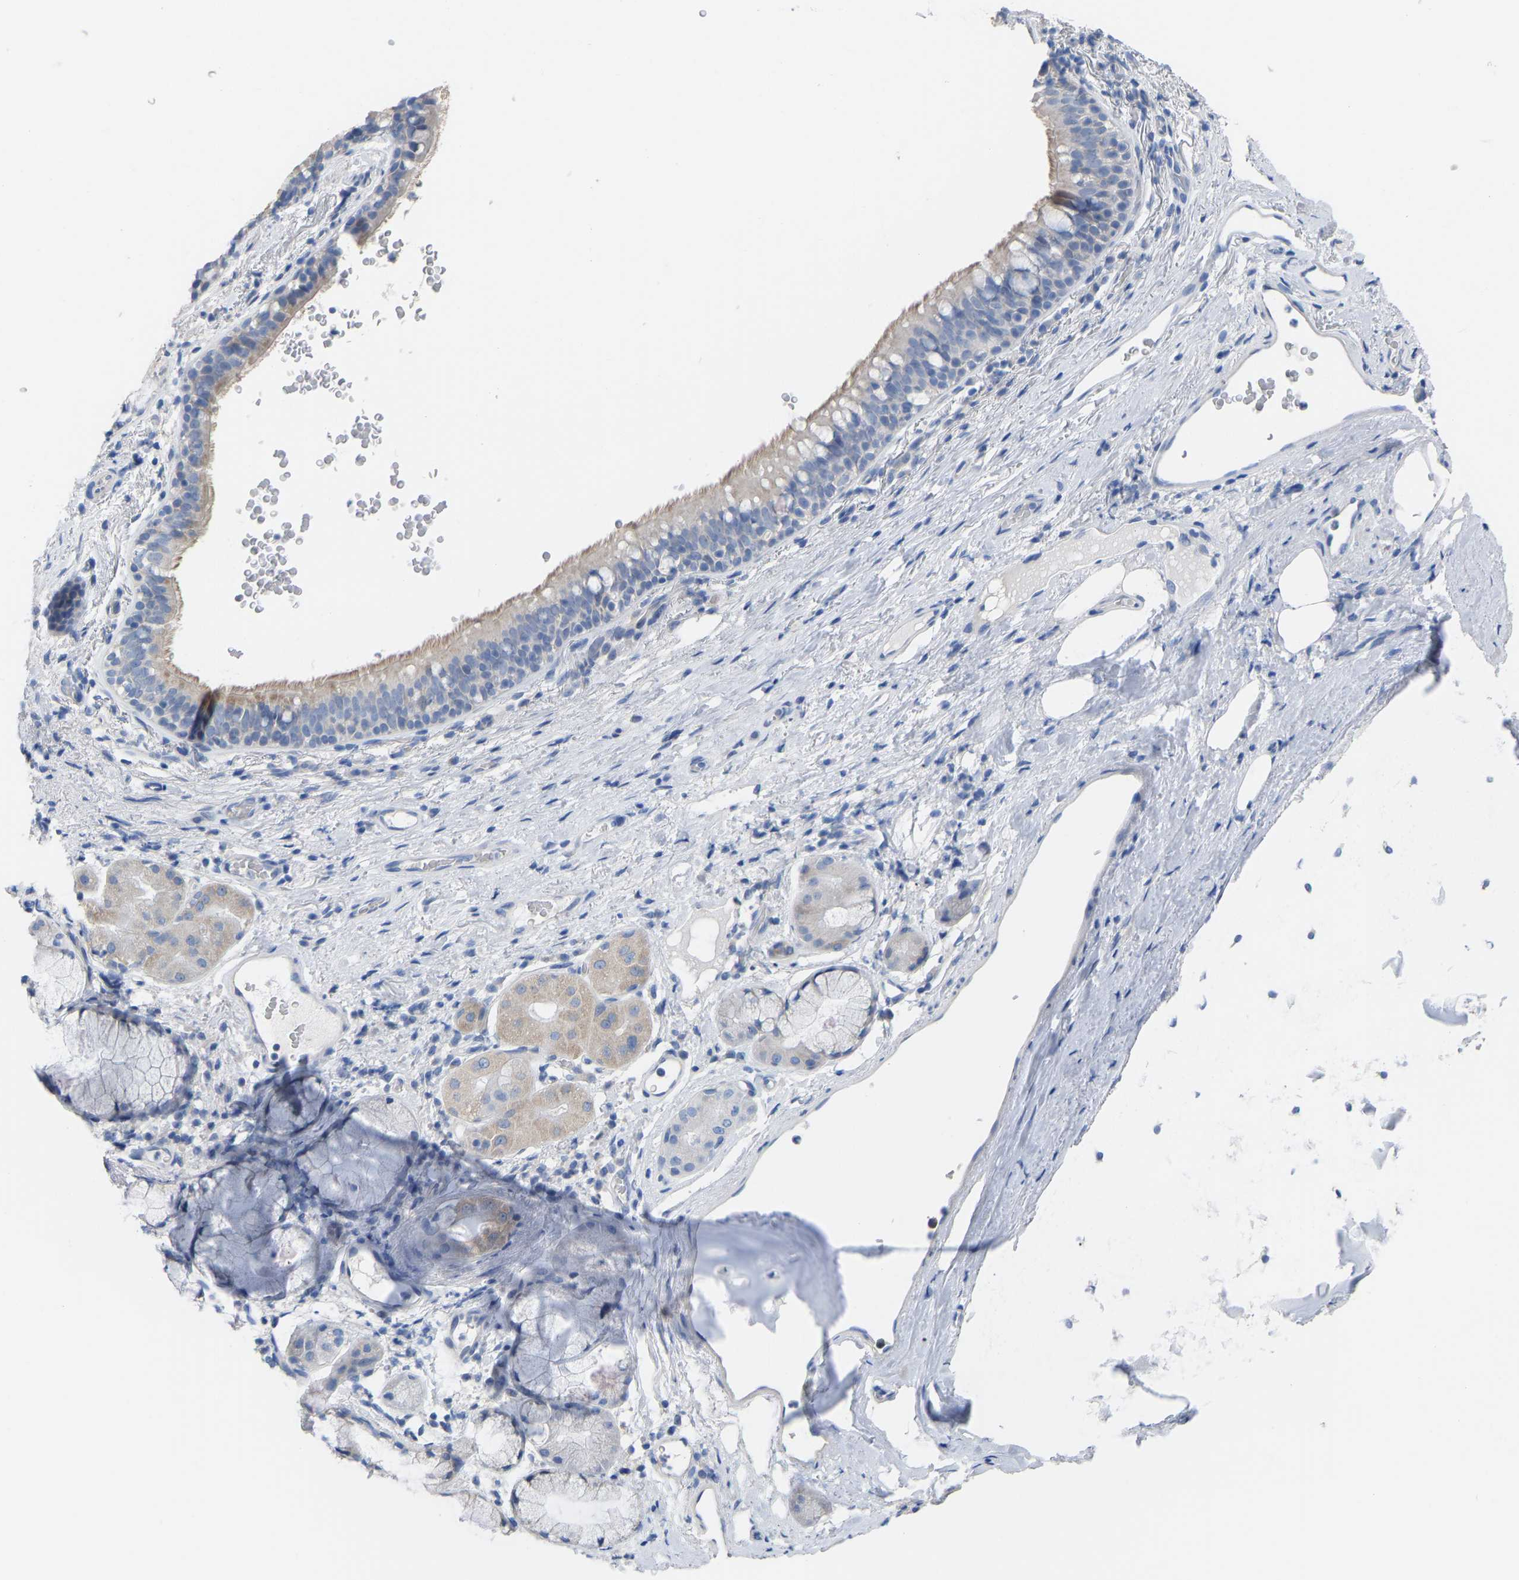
{"staining": {"intensity": "moderate", "quantity": "<25%", "location": "cytoplasmic/membranous"}, "tissue": "bronchus", "cell_type": "Respiratory epithelial cells", "image_type": "normal", "snomed": [{"axis": "morphology", "description": "Normal tissue, NOS"}, {"axis": "morphology", "description": "Inflammation, NOS"}, {"axis": "topography", "description": "Cartilage tissue"}, {"axis": "topography", "description": "Bronchus"}], "caption": "This image shows immunohistochemistry staining of normal bronchus, with low moderate cytoplasmic/membranous positivity in about <25% of respiratory epithelial cells.", "gene": "OLIG2", "patient": {"sex": "male", "age": 77}}